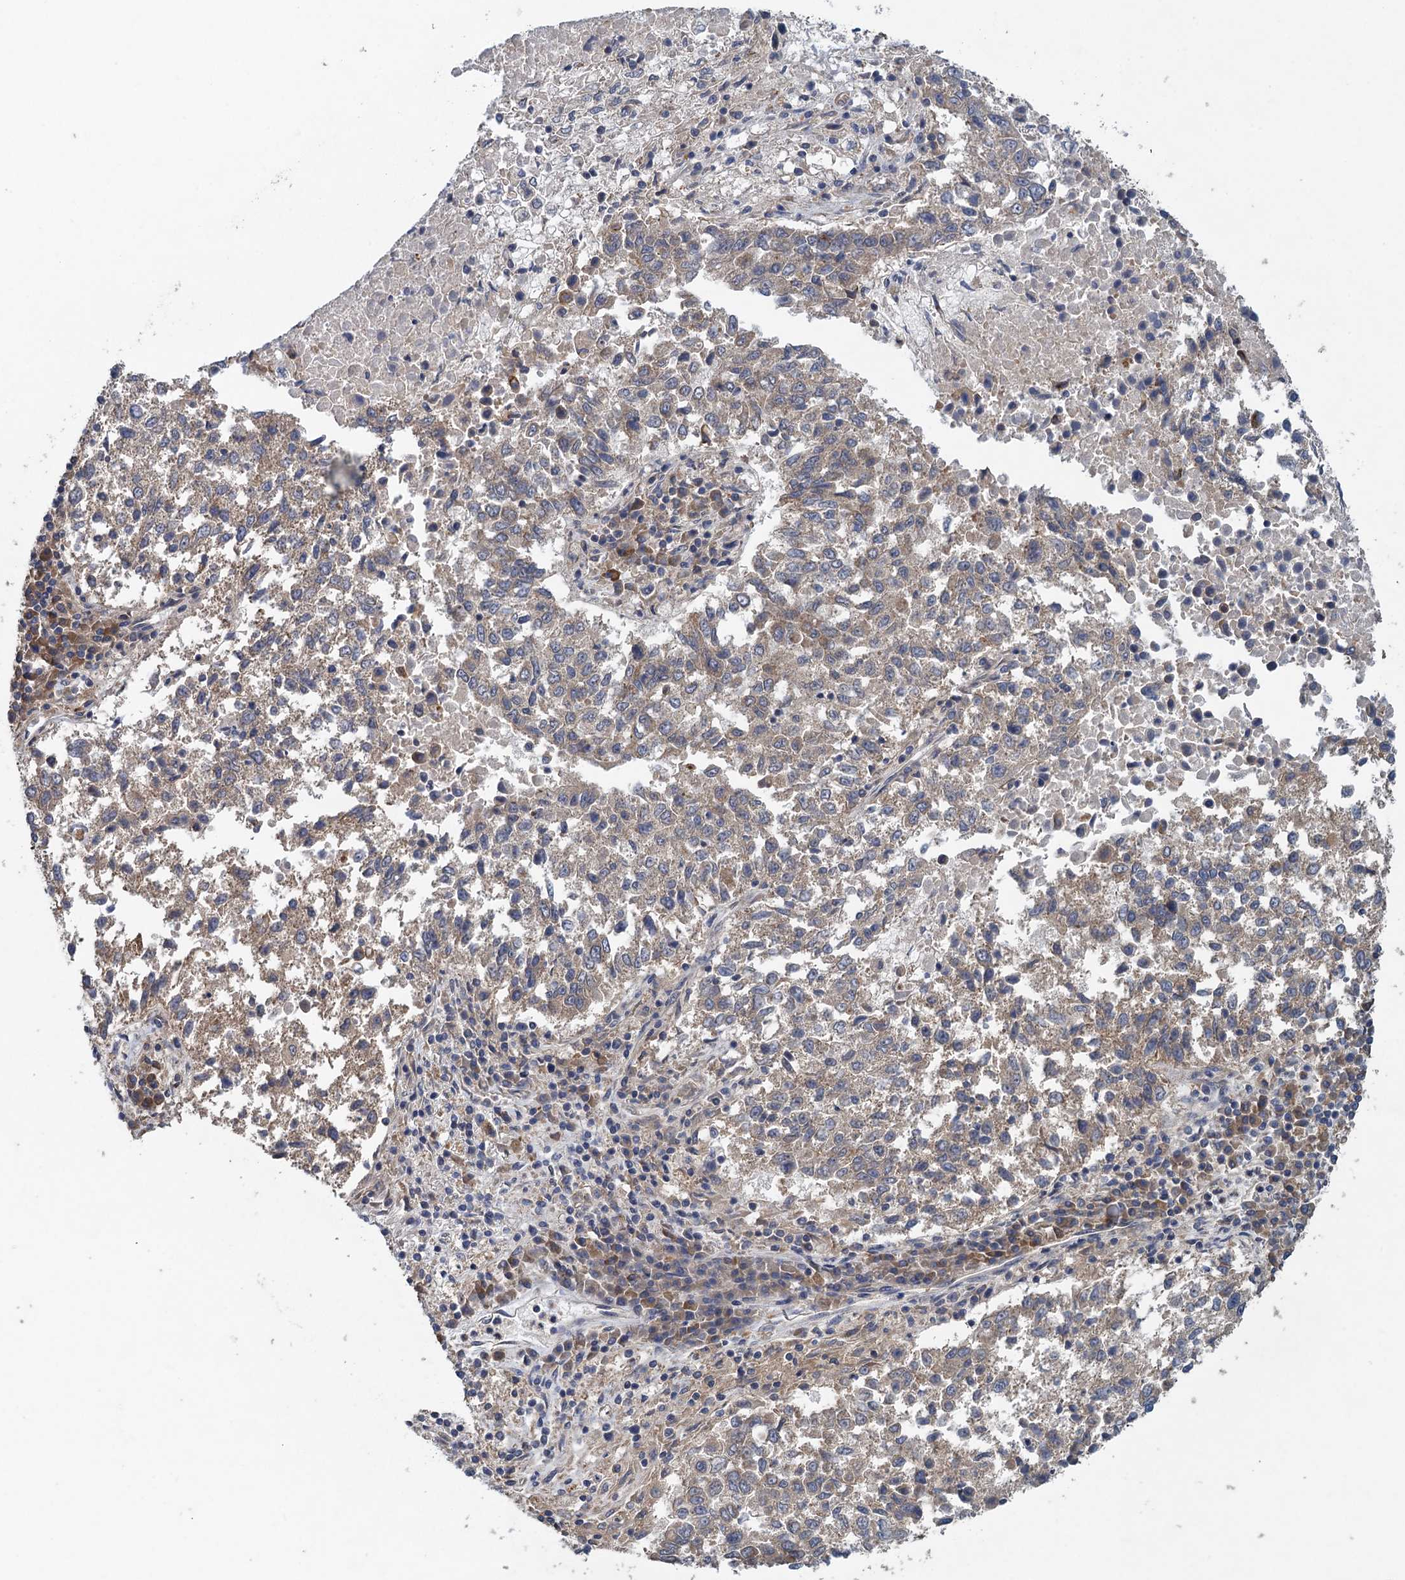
{"staining": {"intensity": "weak", "quantity": "<25%", "location": "cytoplasmic/membranous"}, "tissue": "lung cancer", "cell_type": "Tumor cells", "image_type": "cancer", "snomed": [{"axis": "morphology", "description": "Squamous cell carcinoma, NOS"}, {"axis": "topography", "description": "Lung"}], "caption": "Human squamous cell carcinoma (lung) stained for a protein using immunohistochemistry (IHC) shows no expression in tumor cells.", "gene": "CNTN5", "patient": {"sex": "male", "age": 73}}